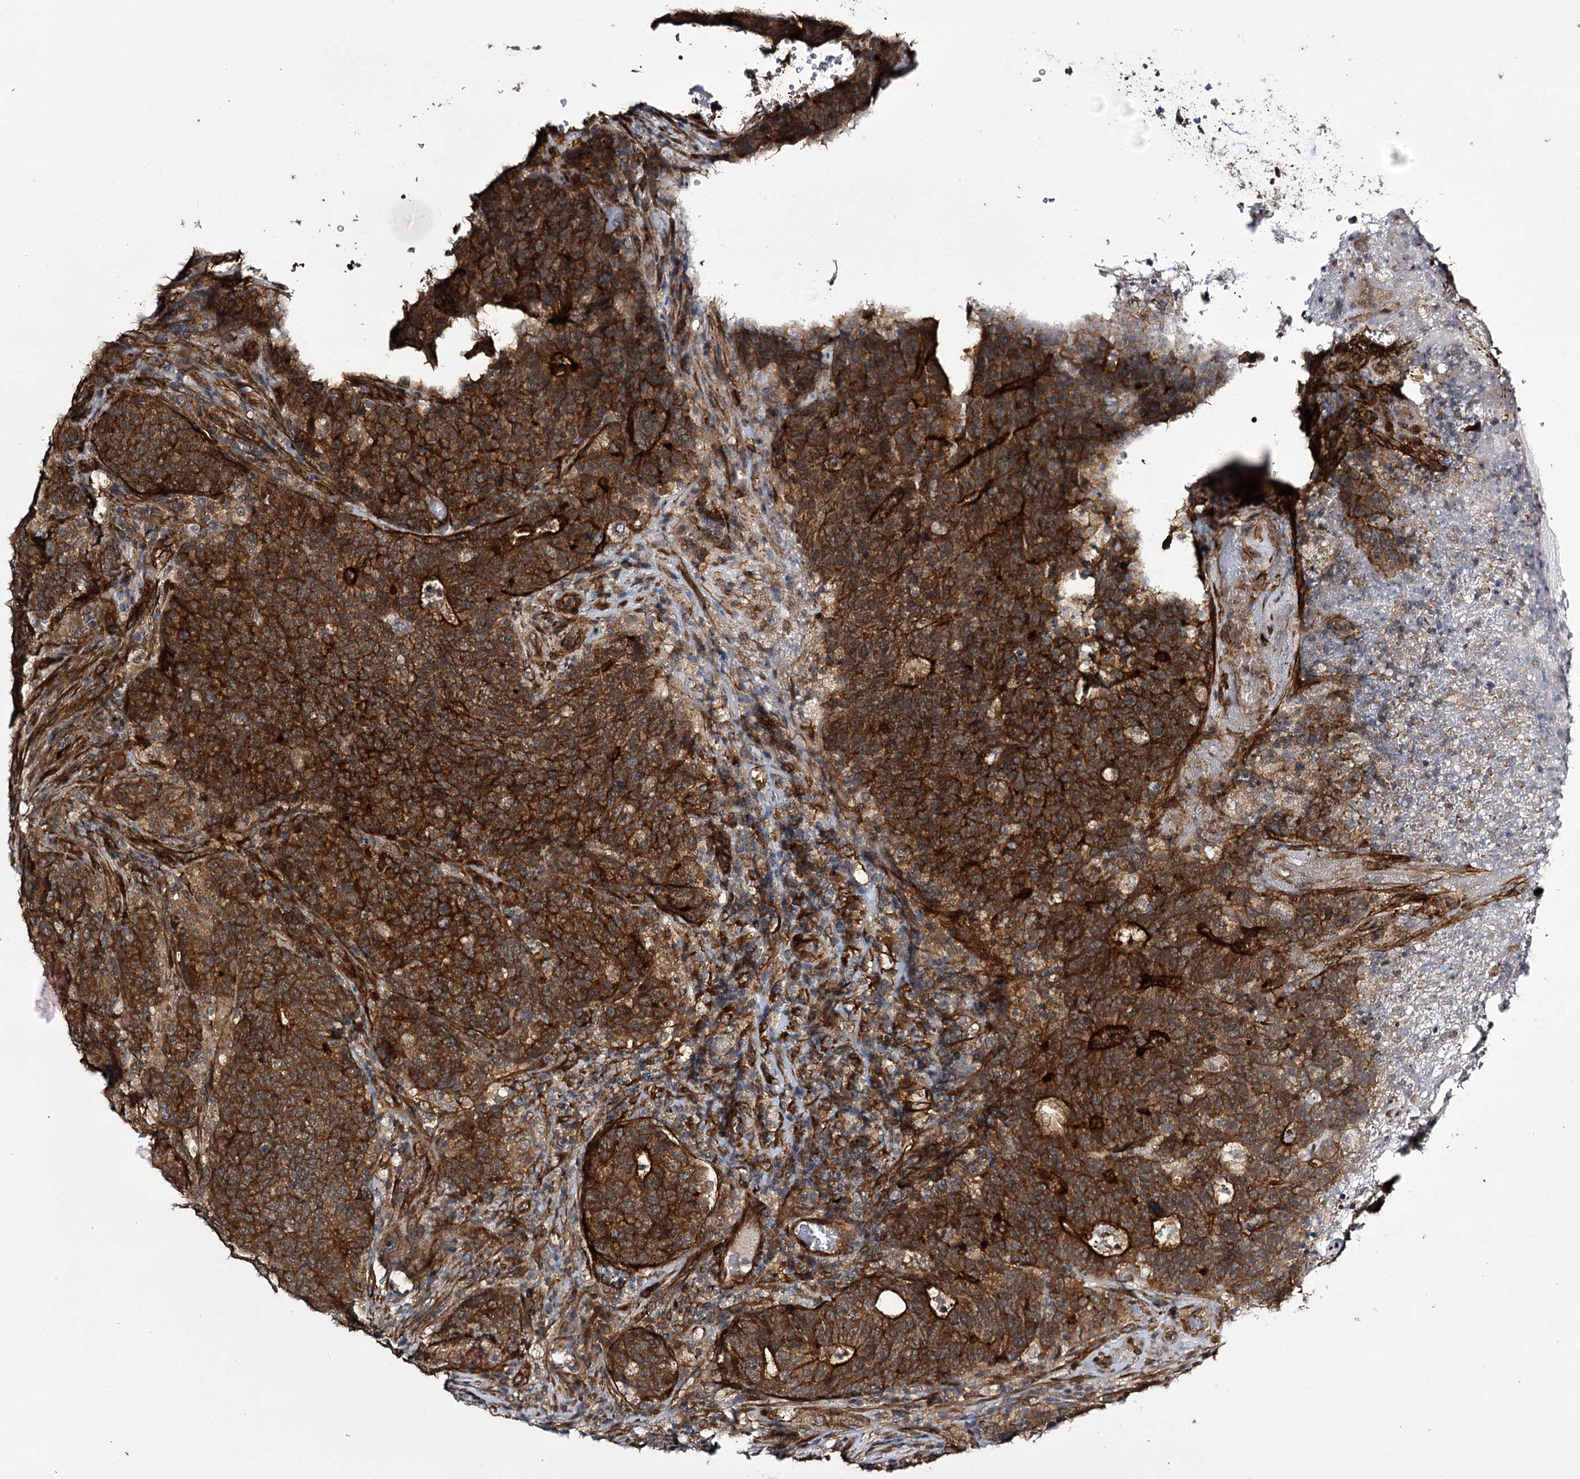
{"staining": {"intensity": "strong", "quantity": ">75%", "location": "cytoplasmic/membranous"}, "tissue": "colorectal cancer", "cell_type": "Tumor cells", "image_type": "cancer", "snomed": [{"axis": "morphology", "description": "Adenocarcinoma, NOS"}, {"axis": "topography", "description": "Colon"}], "caption": "Adenocarcinoma (colorectal) stained with IHC exhibits strong cytoplasmic/membranous staining in approximately >75% of tumor cells.", "gene": "MYO1C", "patient": {"sex": "female", "age": 75}}